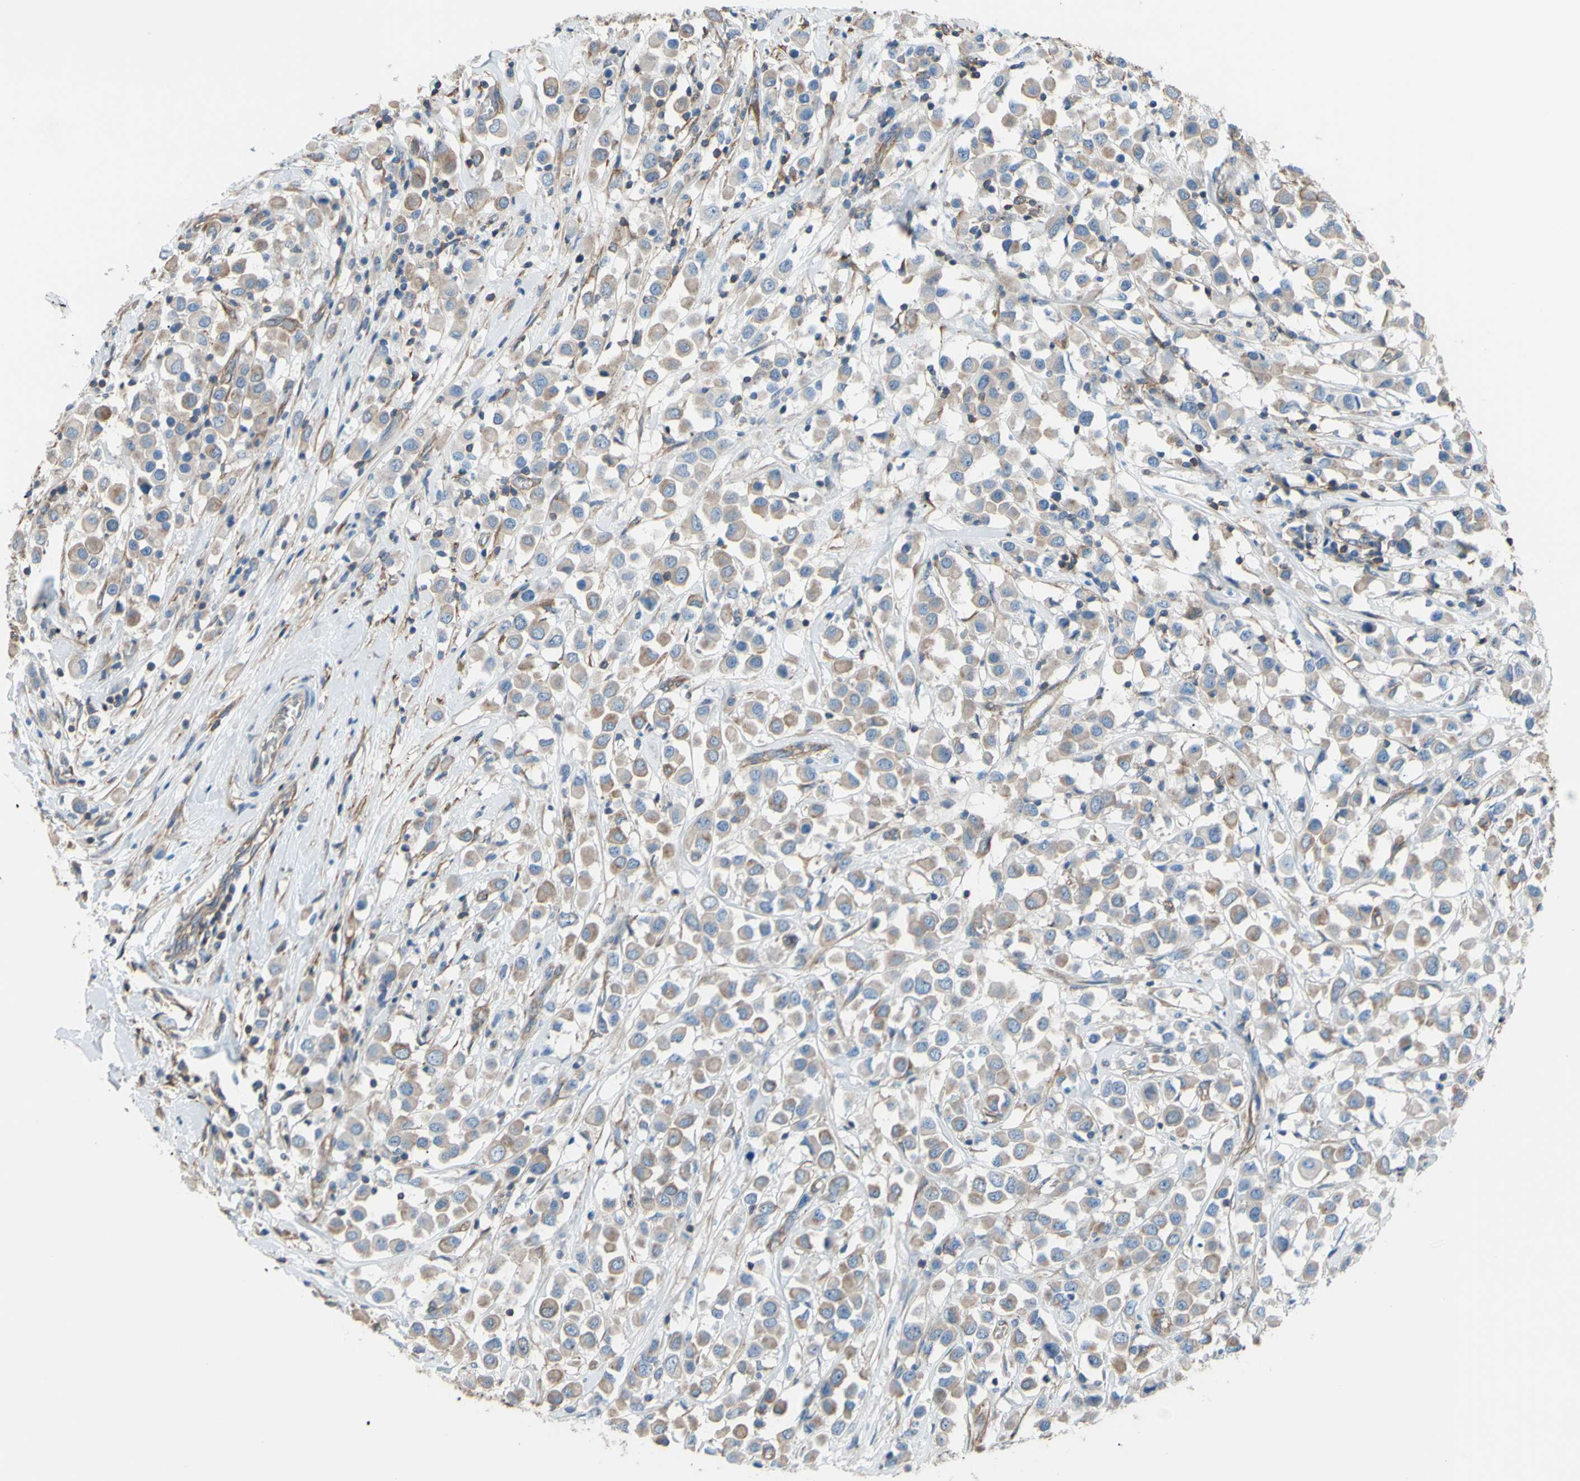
{"staining": {"intensity": "weak", "quantity": ">75%", "location": "cytoplasmic/membranous"}, "tissue": "breast cancer", "cell_type": "Tumor cells", "image_type": "cancer", "snomed": [{"axis": "morphology", "description": "Duct carcinoma"}, {"axis": "topography", "description": "Breast"}], "caption": "Protein analysis of breast cancer tissue exhibits weak cytoplasmic/membranous positivity in approximately >75% of tumor cells. (IHC, brightfield microscopy, high magnification).", "gene": "ADD1", "patient": {"sex": "female", "age": 61}}